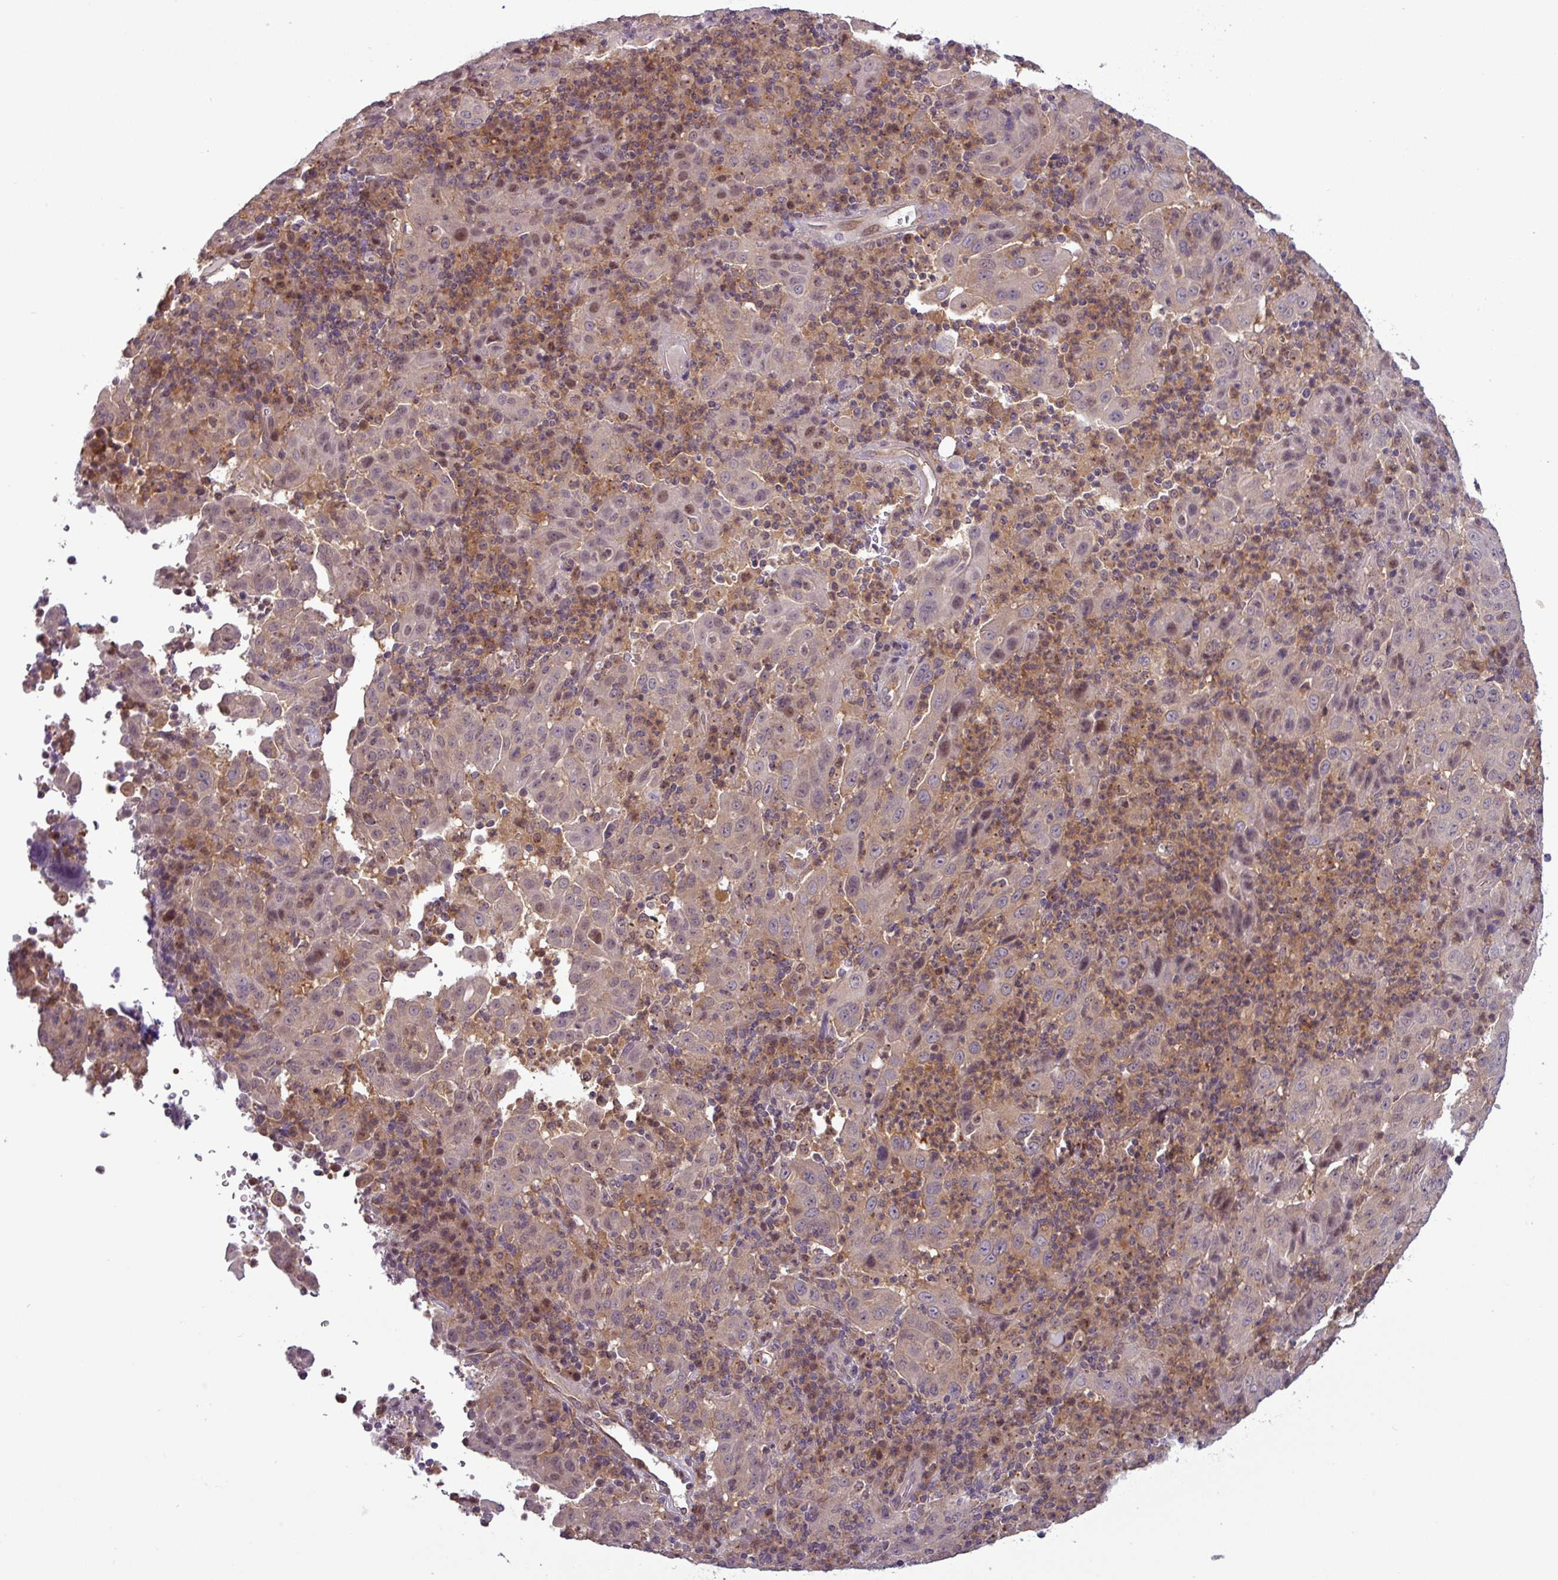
{"staining": {"intensity": "weak", "quantity": "<25%", "location": "cytoplasmic/membranous,nuclear"}, "tissue": "pancreatic cancer", "cell_type": "Tumor cells", "image_type": "cancer", "snomed": [{"axis": "morphology", "description": "Adenocarcinoma, NOS"}, {"axis": "topography", "description": "Pancreas"}], "caption": "Human pancreatic adenocarcinoma stained for a protein using immunohistochemistry reveals no staining in tumor cells.", "gene": "NPFFR1", "patient": {"sex": "male", "age": 63}}